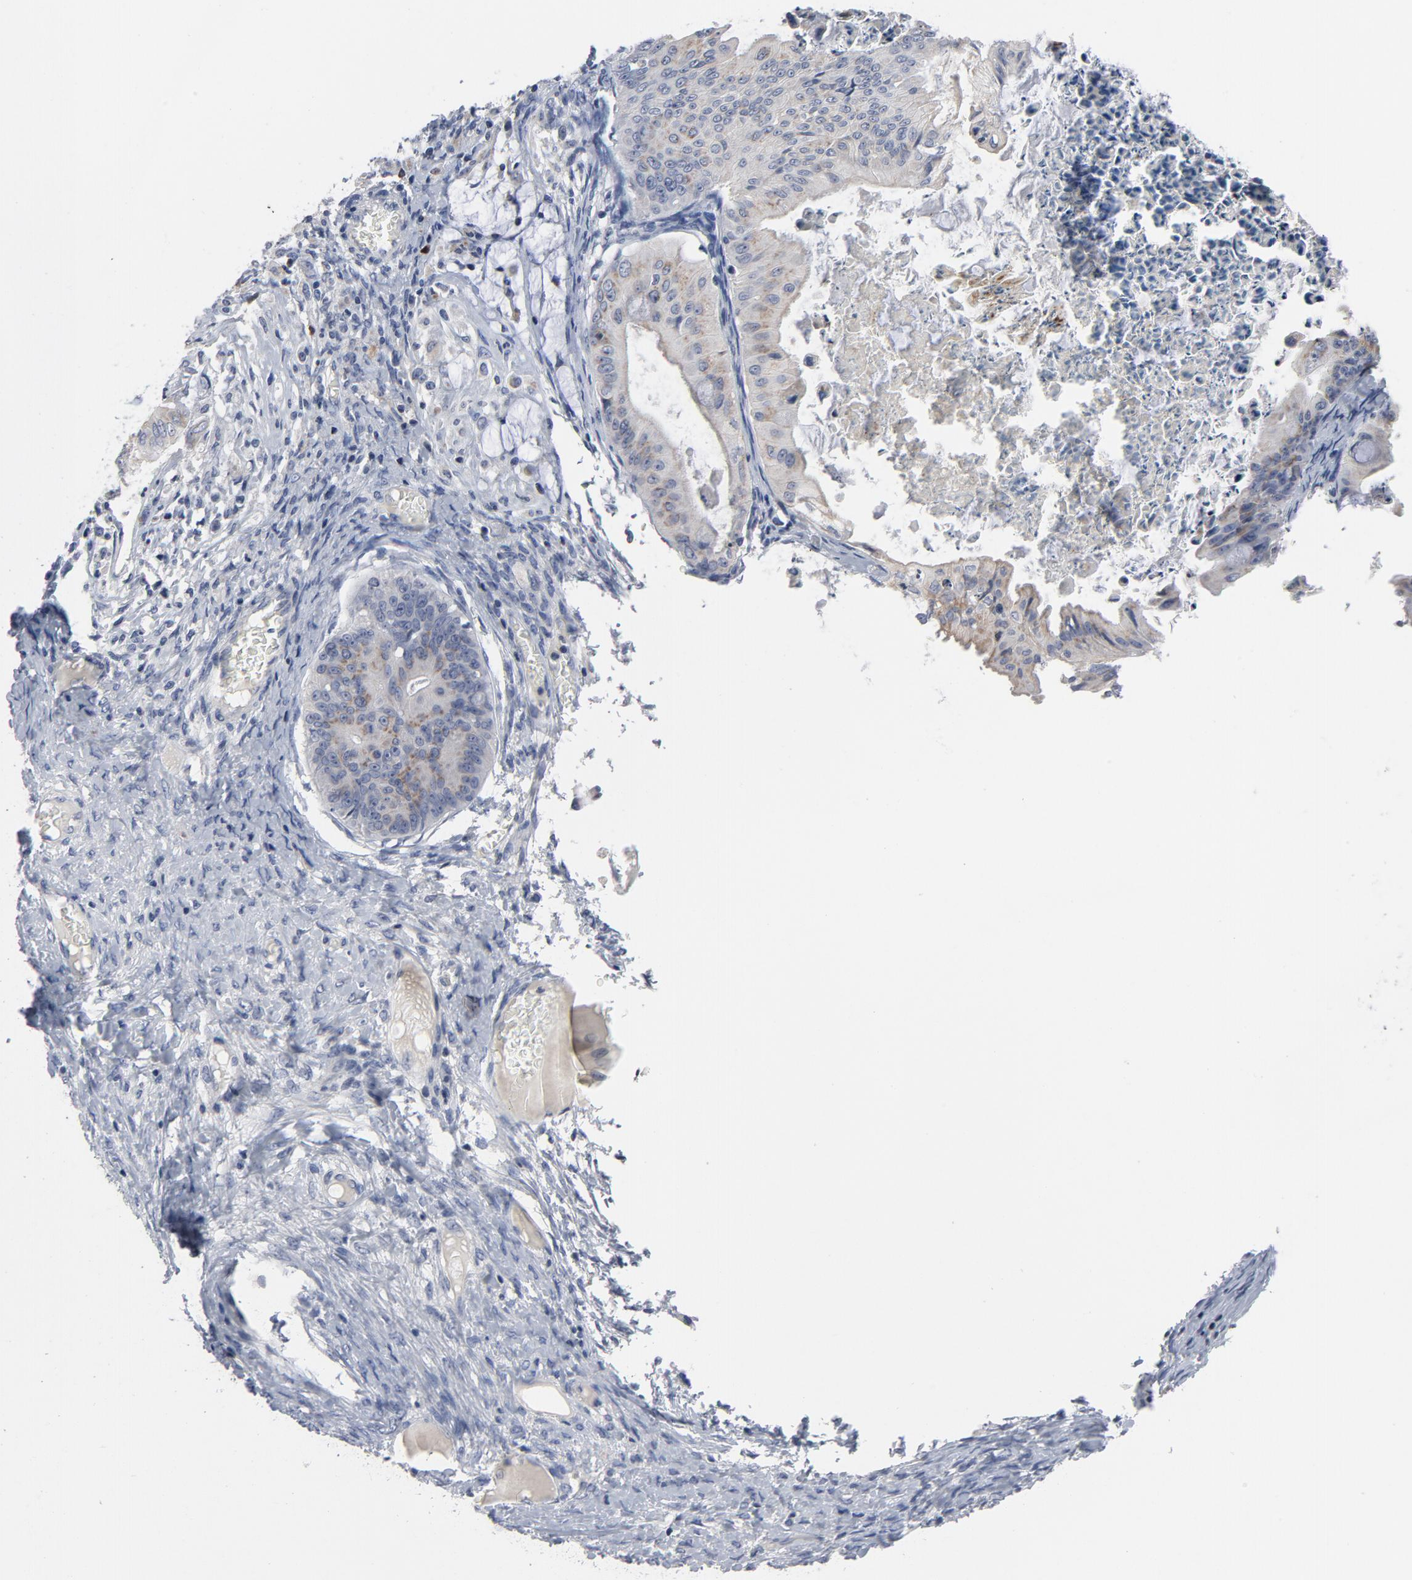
{"staining": {"intensity": "moderate", "quantity": "25%-75%", "location": "cytoplasmic/membranous"}, "tissue": "ovarian cancer", "cell_type": "Tumor cells", "image_type": "cancer", "snomed": [{"axis": "morphology", "description": "Cystadenocarcinoma, mucinous, NOS"}, {"axis": "topography", "description": "Ovary"}], "caption": "Immunohistochemistry (IHC) (DAB) staining of ovarian mucinous cystadenocarcinoma exhibits moderate cytoplasmic/membranous protein expression in approximately 25%-75% of tumor cells.", "gene": "TCL1A", "patient": {"sex": "female", "age": 37}}